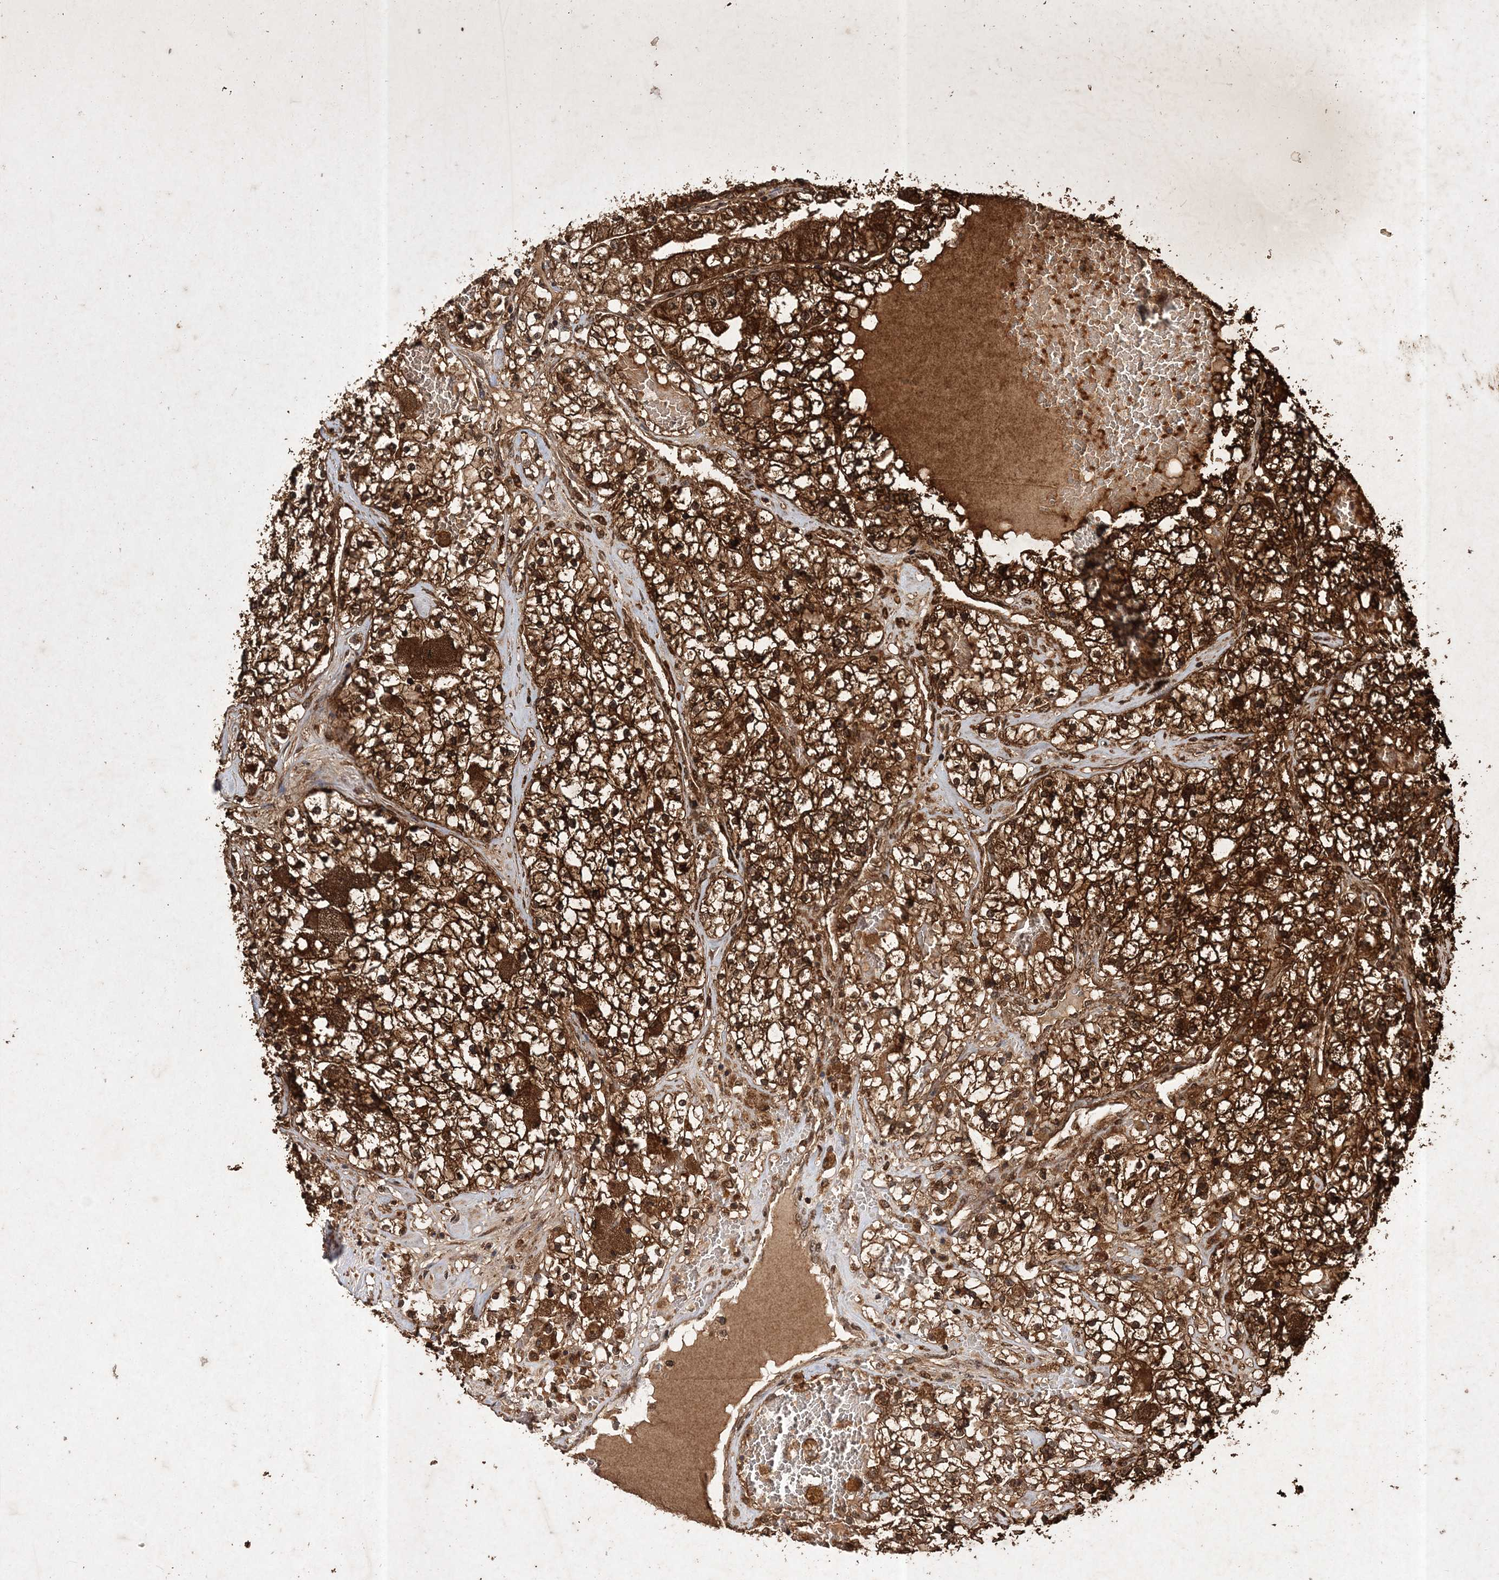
{"staining": {"intensity": "strong", "quantity": ">75%", "location": "cytoplasmic/membranous,nuclear"}, "tissue": "renal cancer", "cell_type": "Tumor cells", "image_type": "cancer", "snomed": [{"axis": "morphology", "description": "Normal tissue, NOS"}, {"axis": "morphology", "description": "Adenocarcinoma, NOS"}, {"axis": "topography", "description": "Kidney"}], "caption": "Brown immunohistochemical staining in human renal adenocarcinoma exhibits strong cytoplasmic/membranous and nuclear staining in about >75% of tumor cells.", "gene": "NIF3L1", "patient": {"sex": "male", "age": 68}}